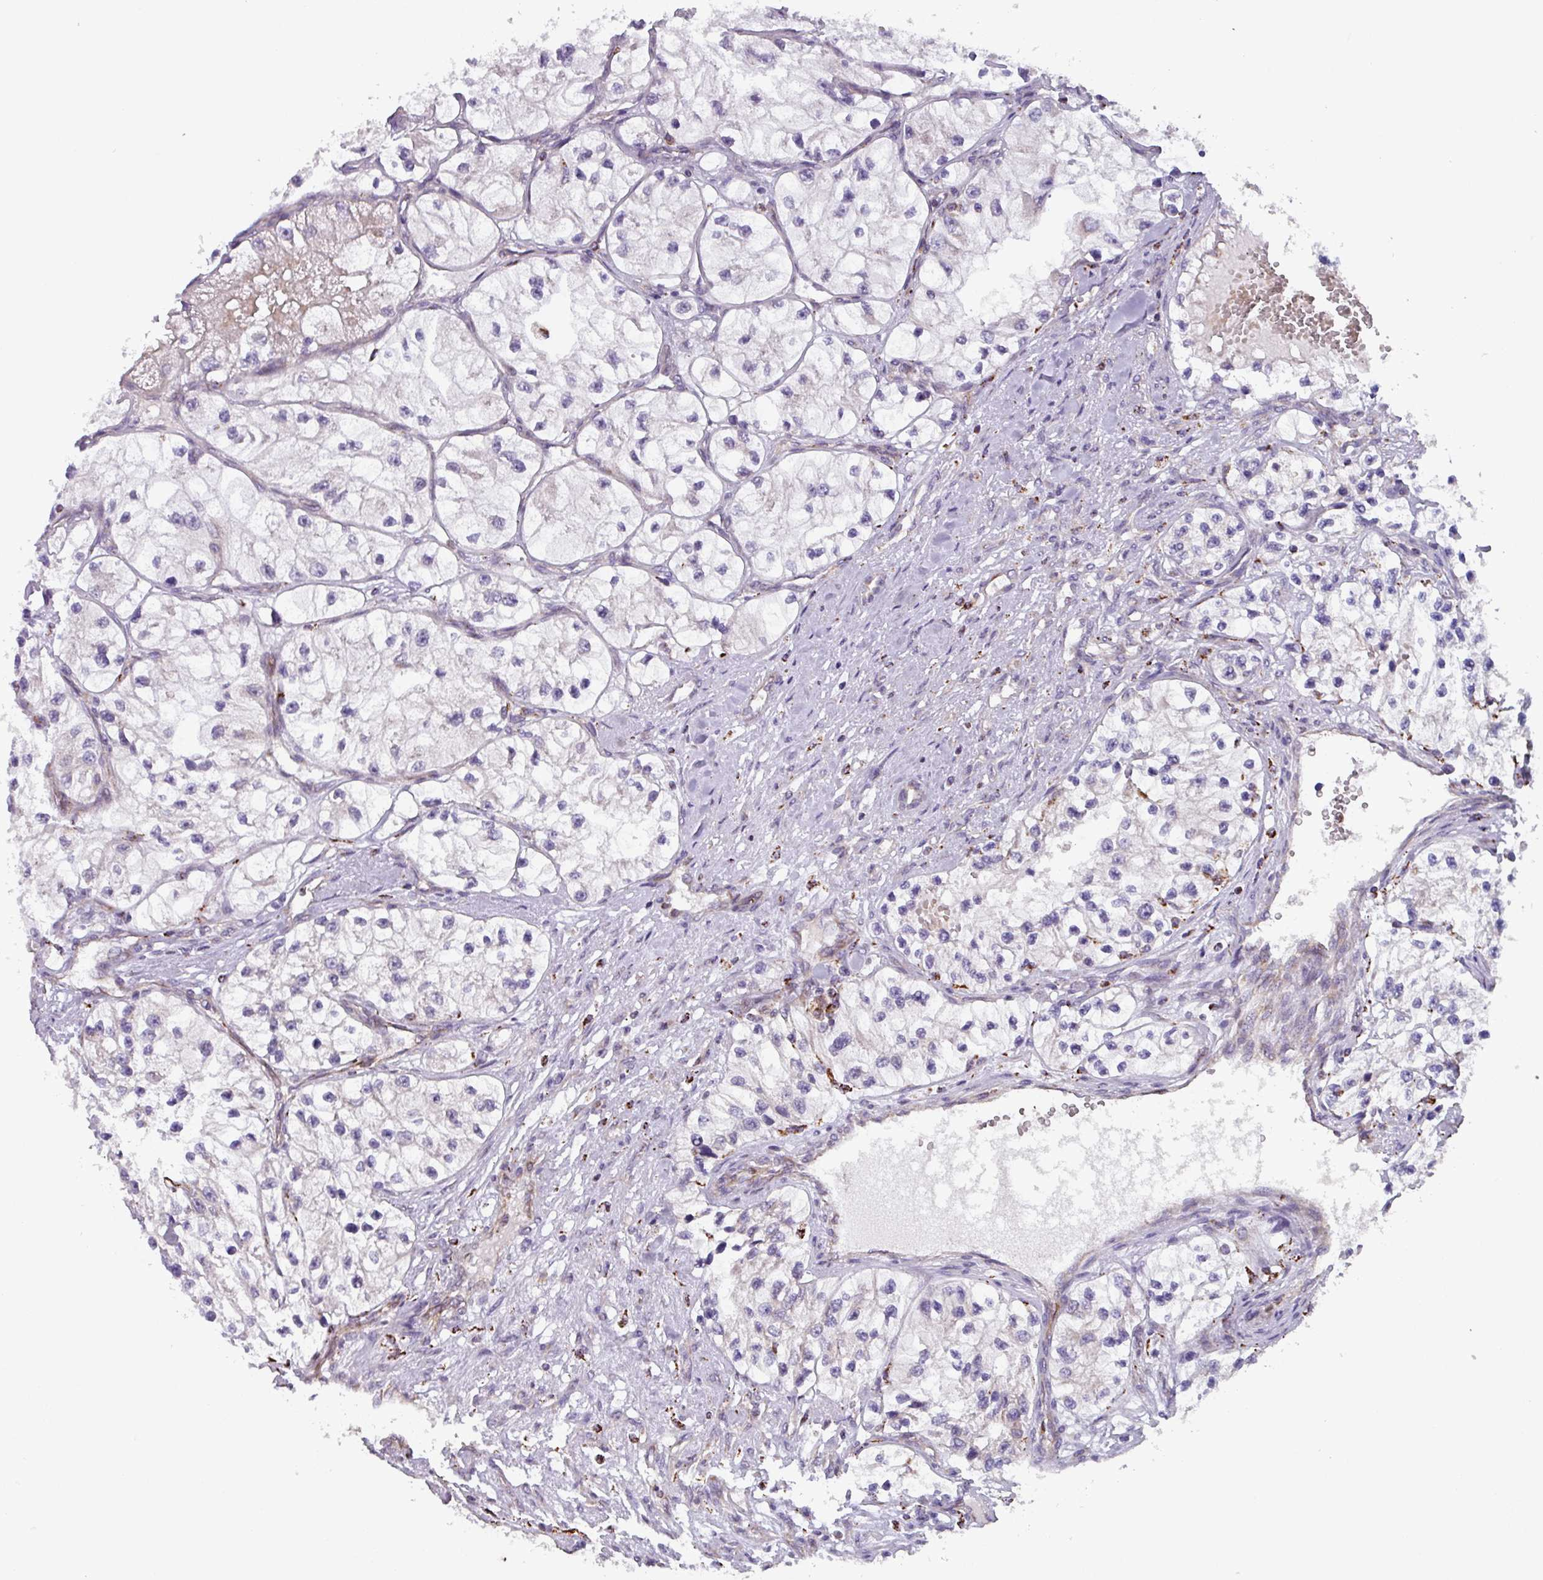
{"staining": {"intensity": "negative", "quantity": "none", "location": "none"}, "tissue": "renal cancer", "cell_type": "Tumor cells", "image_type": "cancer", "snomed": [{"axis": "morphology", "description": "Adenocarcinoma, NOS"}, {"axis": "topography", "description": "Kidney"}], "caption": "A high-resolution micrograph shows IHC staining of renal adenocarcinoma, which shows no significant staining in tumor cells. (Immunohistochemistry, brightfield microscopy, high magnification).", "gene": "AKIRIN1", "patient": {"sex": "female", "age": 57}}